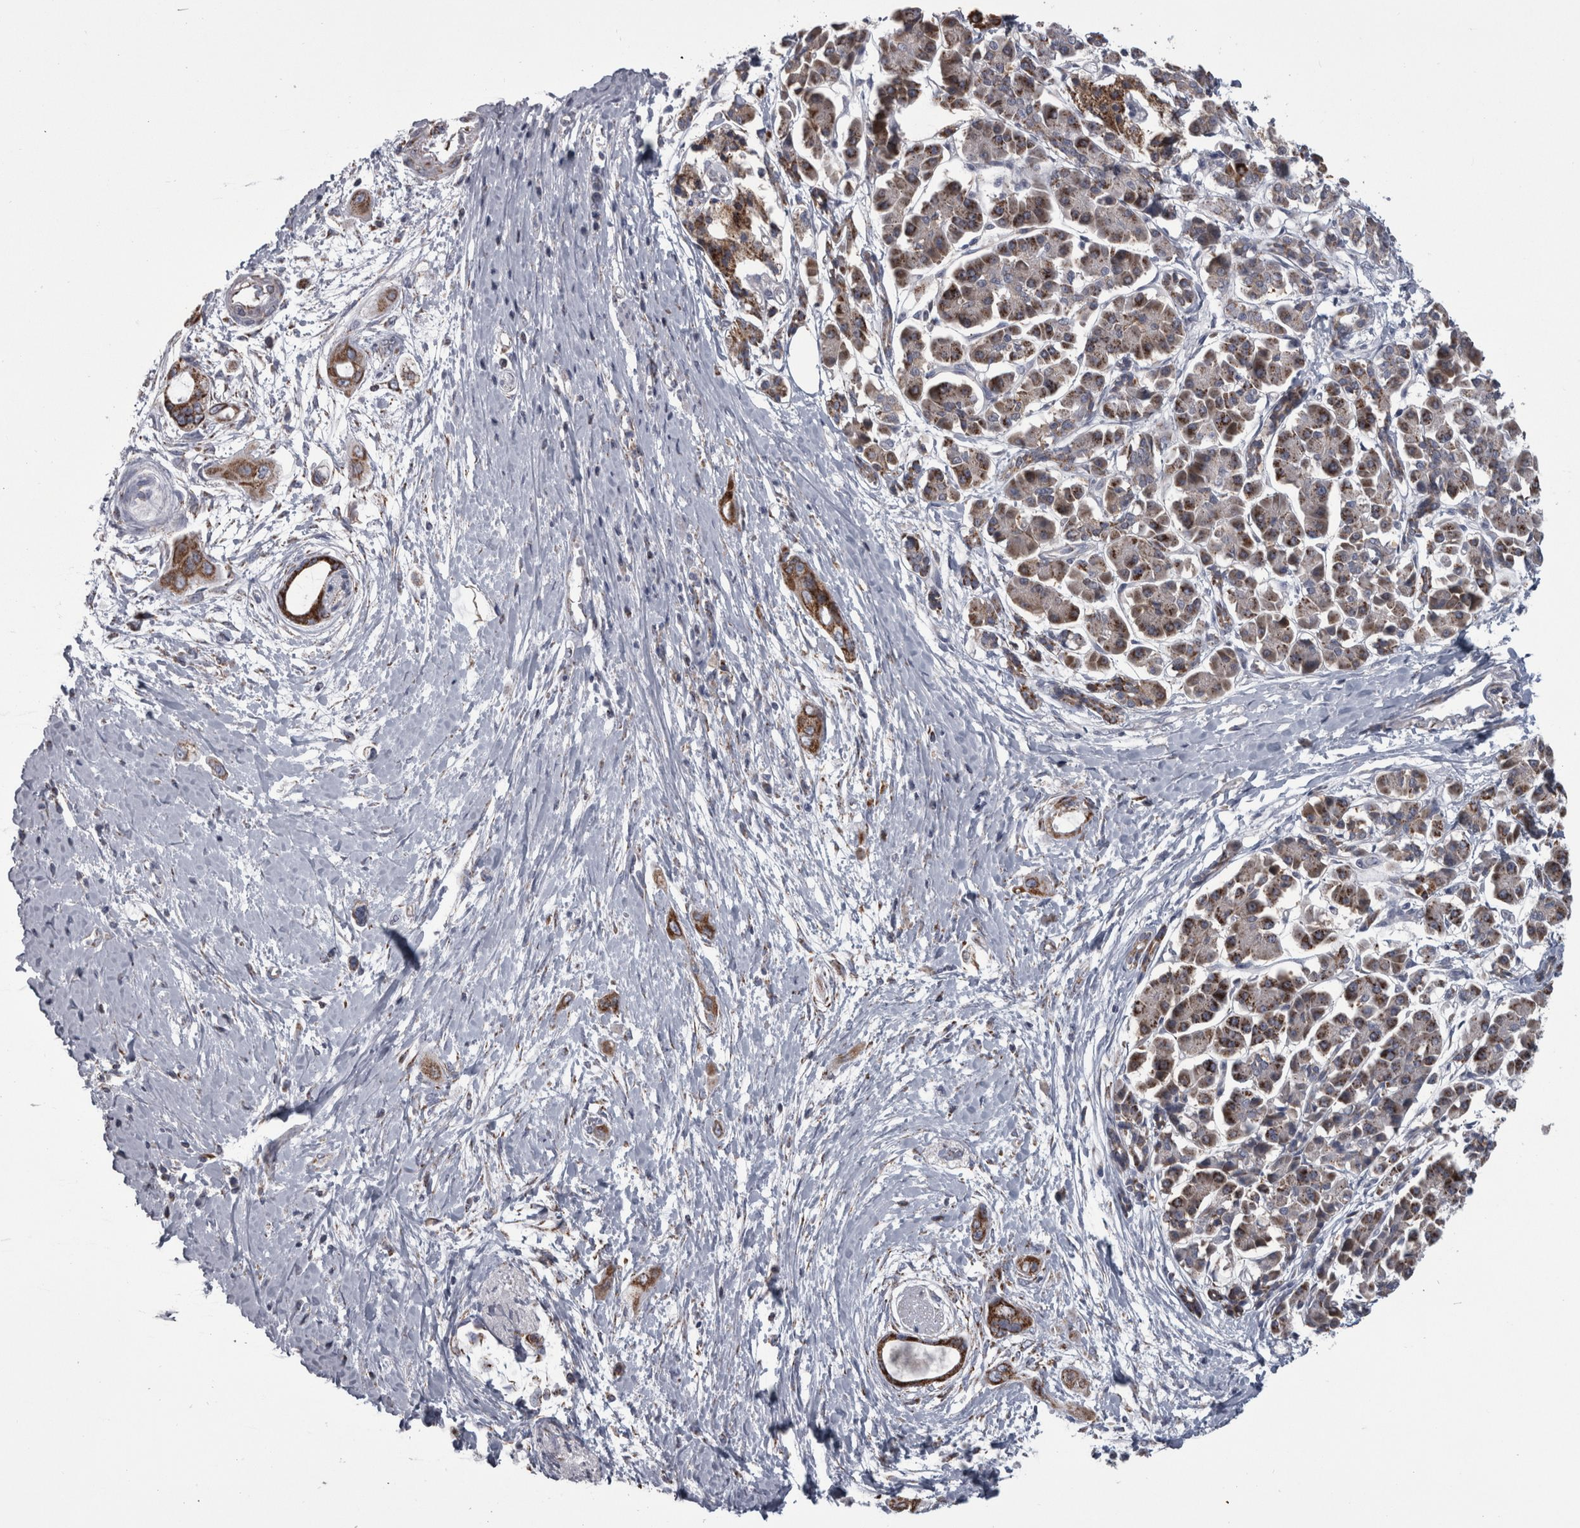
{"staining": {"intensity": "strong", "quantity": ">75%", "location": "cytoplasmic/membranous"}, "tissue": "pancreatic cancer", "cell_type": "Tumor cells", "image_type": "cancer", "snomed": [{"axis": "morphology", "description": "Adenocarcinoma, NOS"}, {"axis": "topography", "description": "Pancreas"}], "caption": "High-magnification brightfield microscopy of adenocarcinoma (pancreatic) stained with DAB (3,3'-diaminobenzidine) (brown) and counterstained with hematoxylin (blue). tumor cells exhibit strong cytoplasmic/membranous positivity is present in about>75% of cells. The staining was performed using DAB (3,3'-diaminobenzidine) to visualize the protein expression in brown, while the nuclei were stained in blue with hematoxylin (Magnification: 20x).", "gene": "MDH2", "patient": {"sex": "male", "age": 59}}